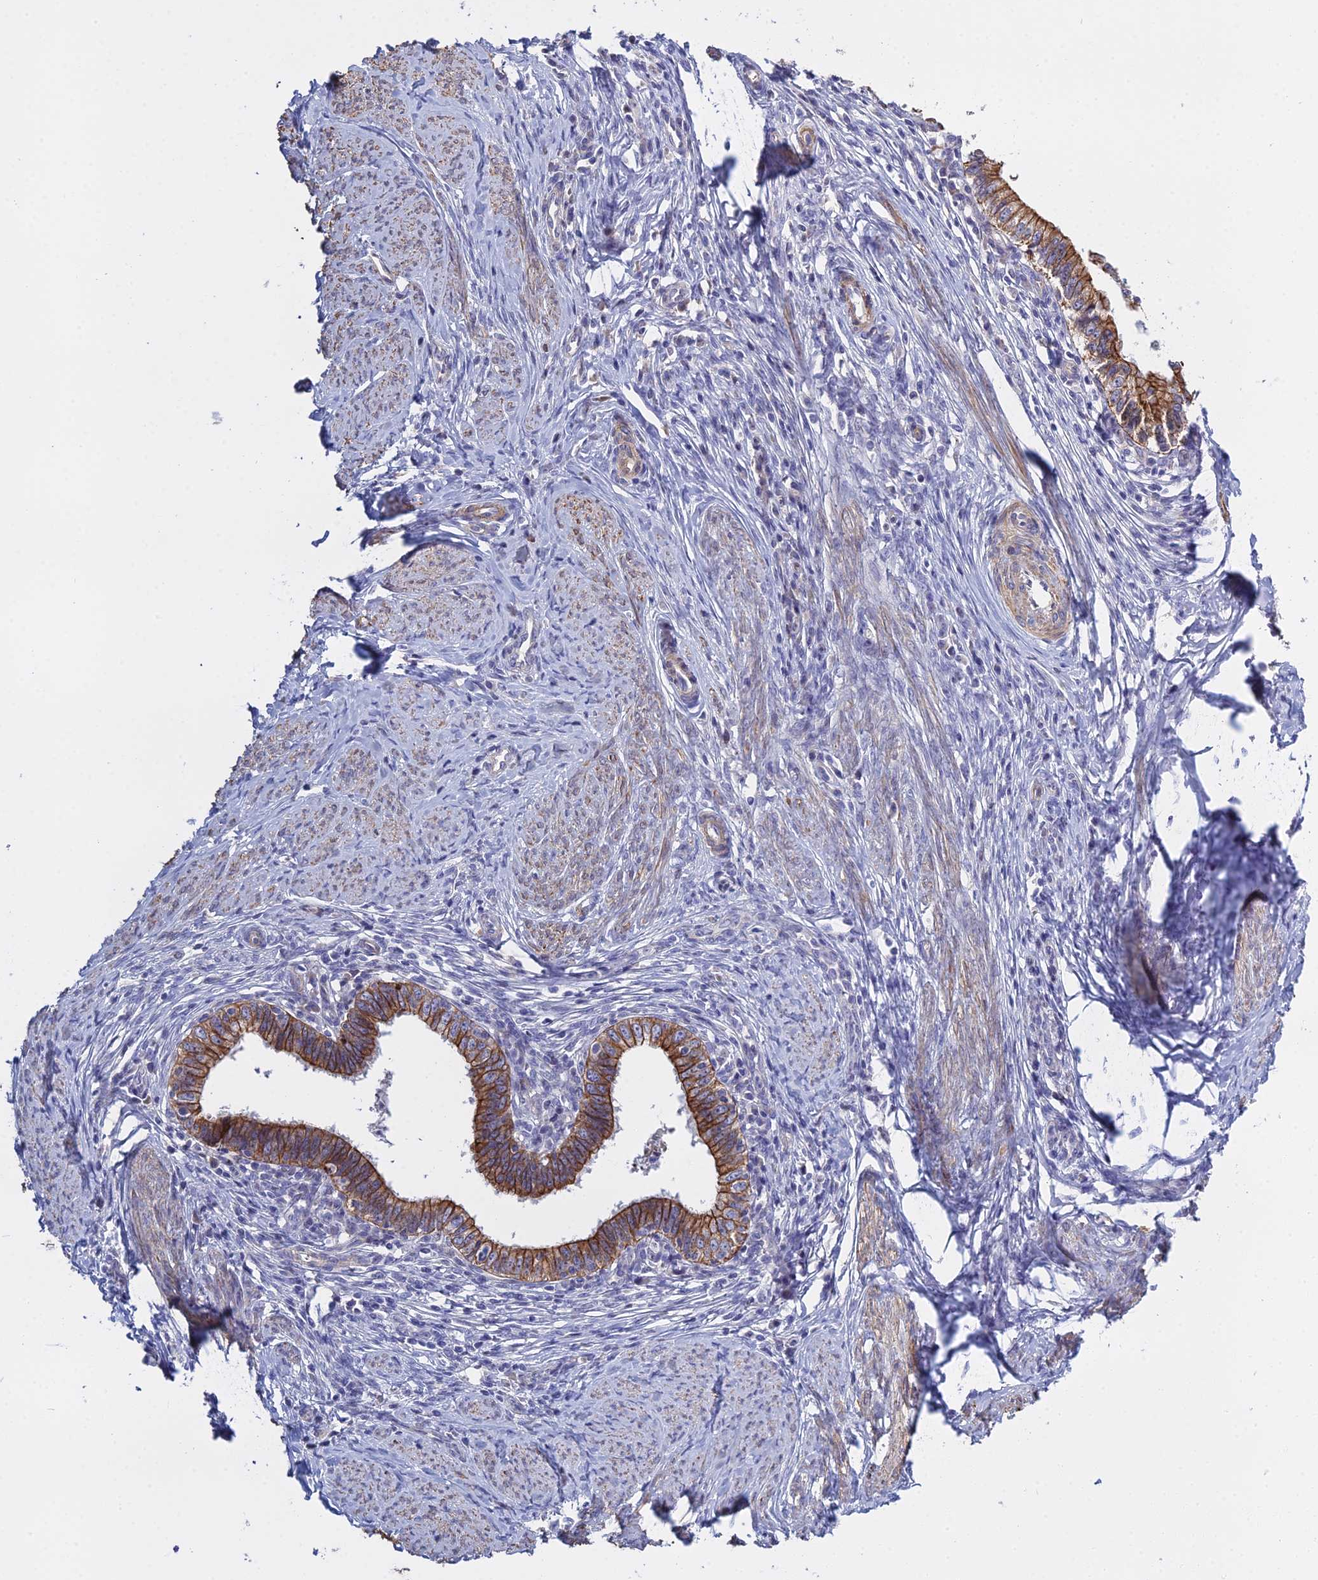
{"staining": {"intensity": "strong", "quantity": ">75%", "location": "cytoplasmic/membranous"}, "tissue": "cervical cancer", "cell_type": "Tumor cells", "image_type": "cancer", "snomed": [{"axis": "morphology", "description": "Adenocarcinoma, NOS"}, {"axis": "topography", "description": "Cervix"}], "caption": "This image exhibits cervical cancer (adenocarcinoma) stained with immunohistochemistry to label a protein in brown. The cytoplasmic/membranous of tumor cells show strong positivity for the protein. Nuclei are counter-stained blue.", "gene": "LZTS2", "patient": {"sex": "female", "age": 36}}